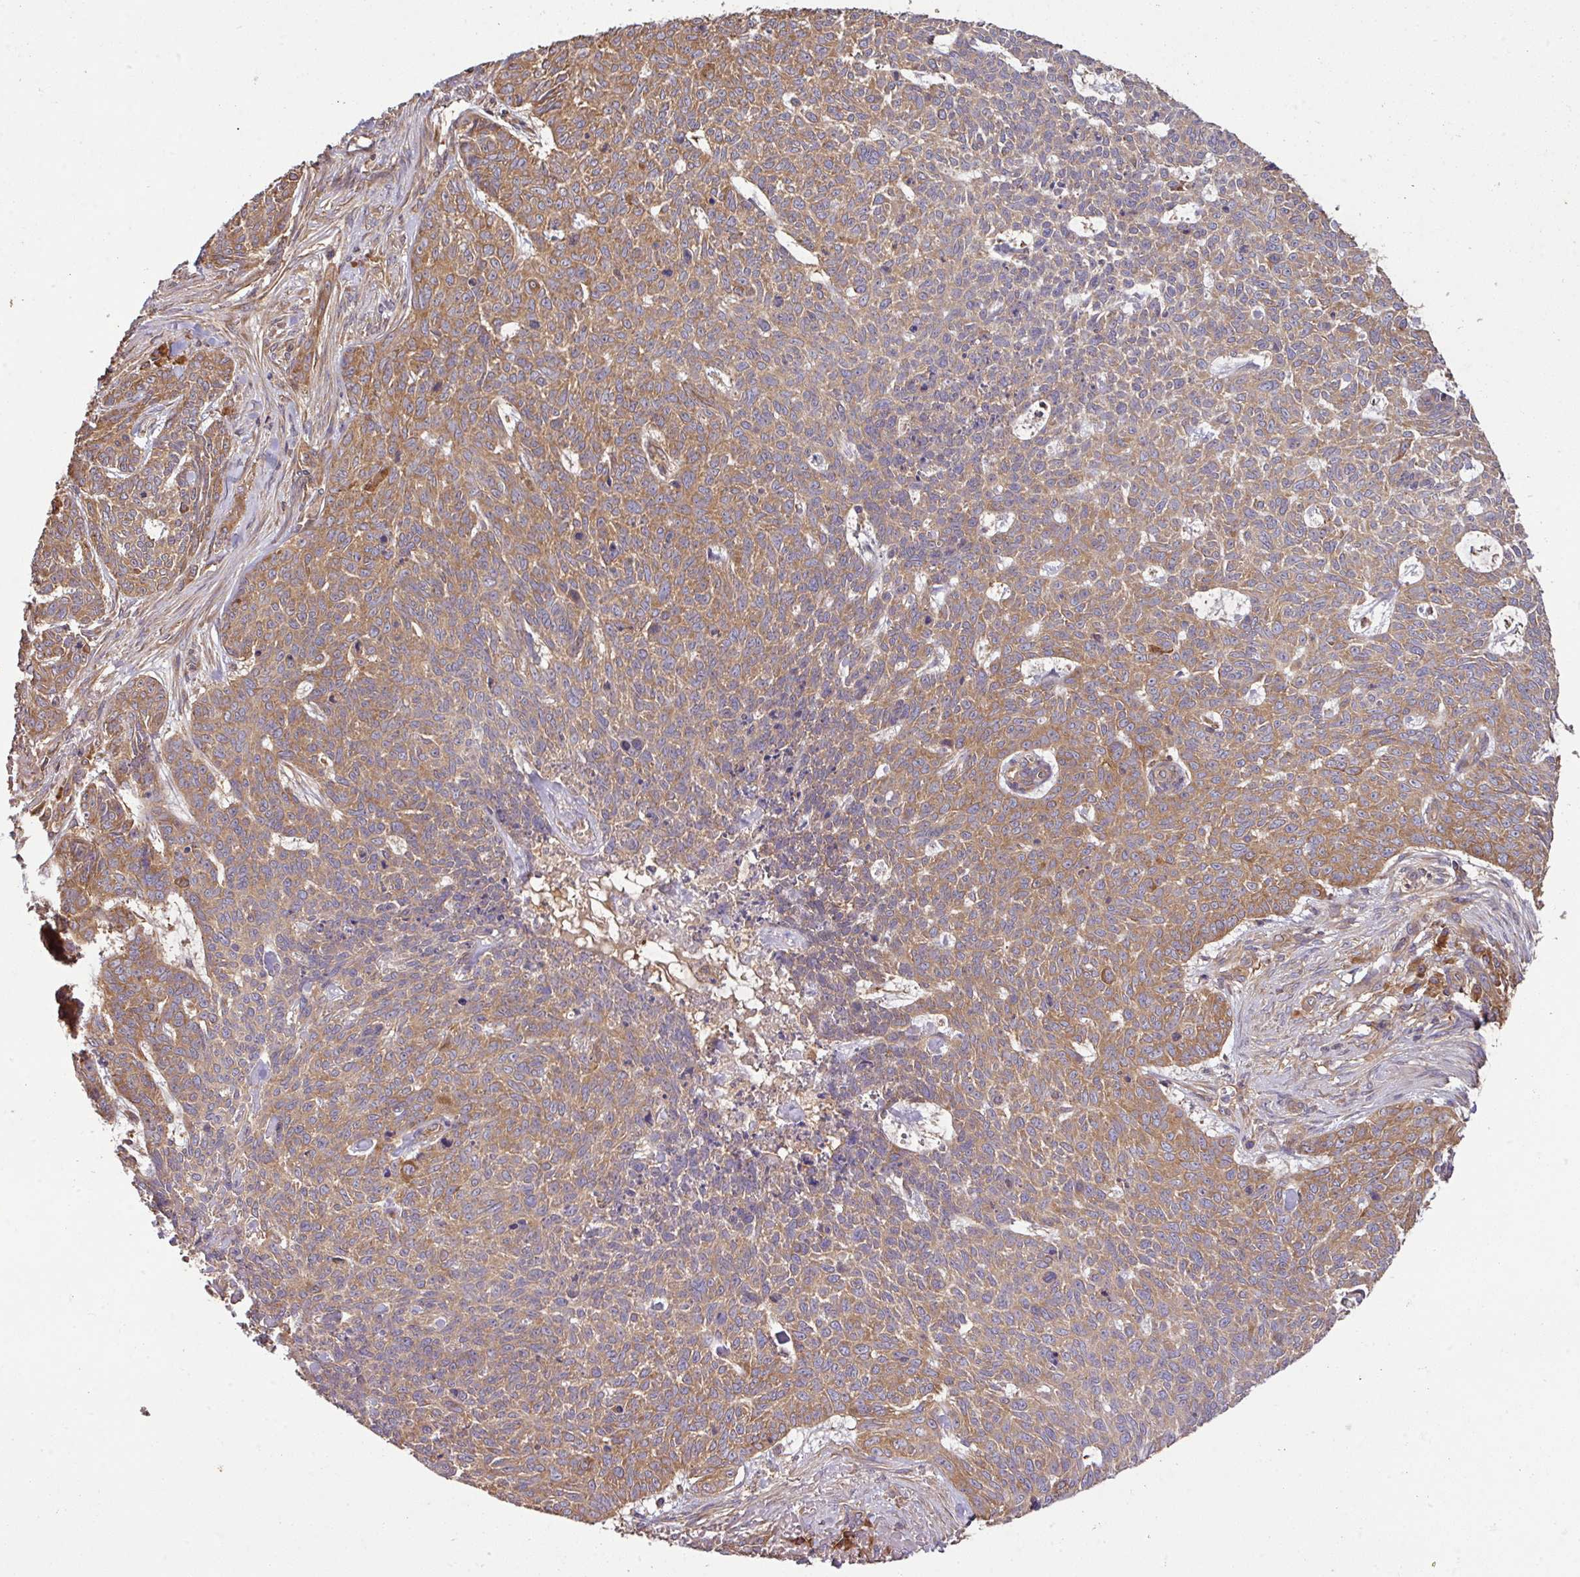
{"staining": {"intensity": "moderate", "quantity": ">75%", "location": "cytoplasmic/membranous"}, "tissue": "skin cancer", "cell_type": "Tumor cells", "image_type": "cancer", "snomed": [{"axis": "morphology", "description": "Basal cell carcinoma"}, {"axis": "topography", "description": "Skin"}], "caption": "The photomicrograph exhibits a brown stain indicating the presence of a protein in the cytoplasmic/membranous of tumor cells in basal cell carcinoma (skin). Using DAB (3,3'-diaminobenzidine) (brown) and hematoxylin (blue) stains, captured at high magnification using brightfield microscopy.", "gene": "GSPT1", "patient": {"sex": "female", "age": 93}}